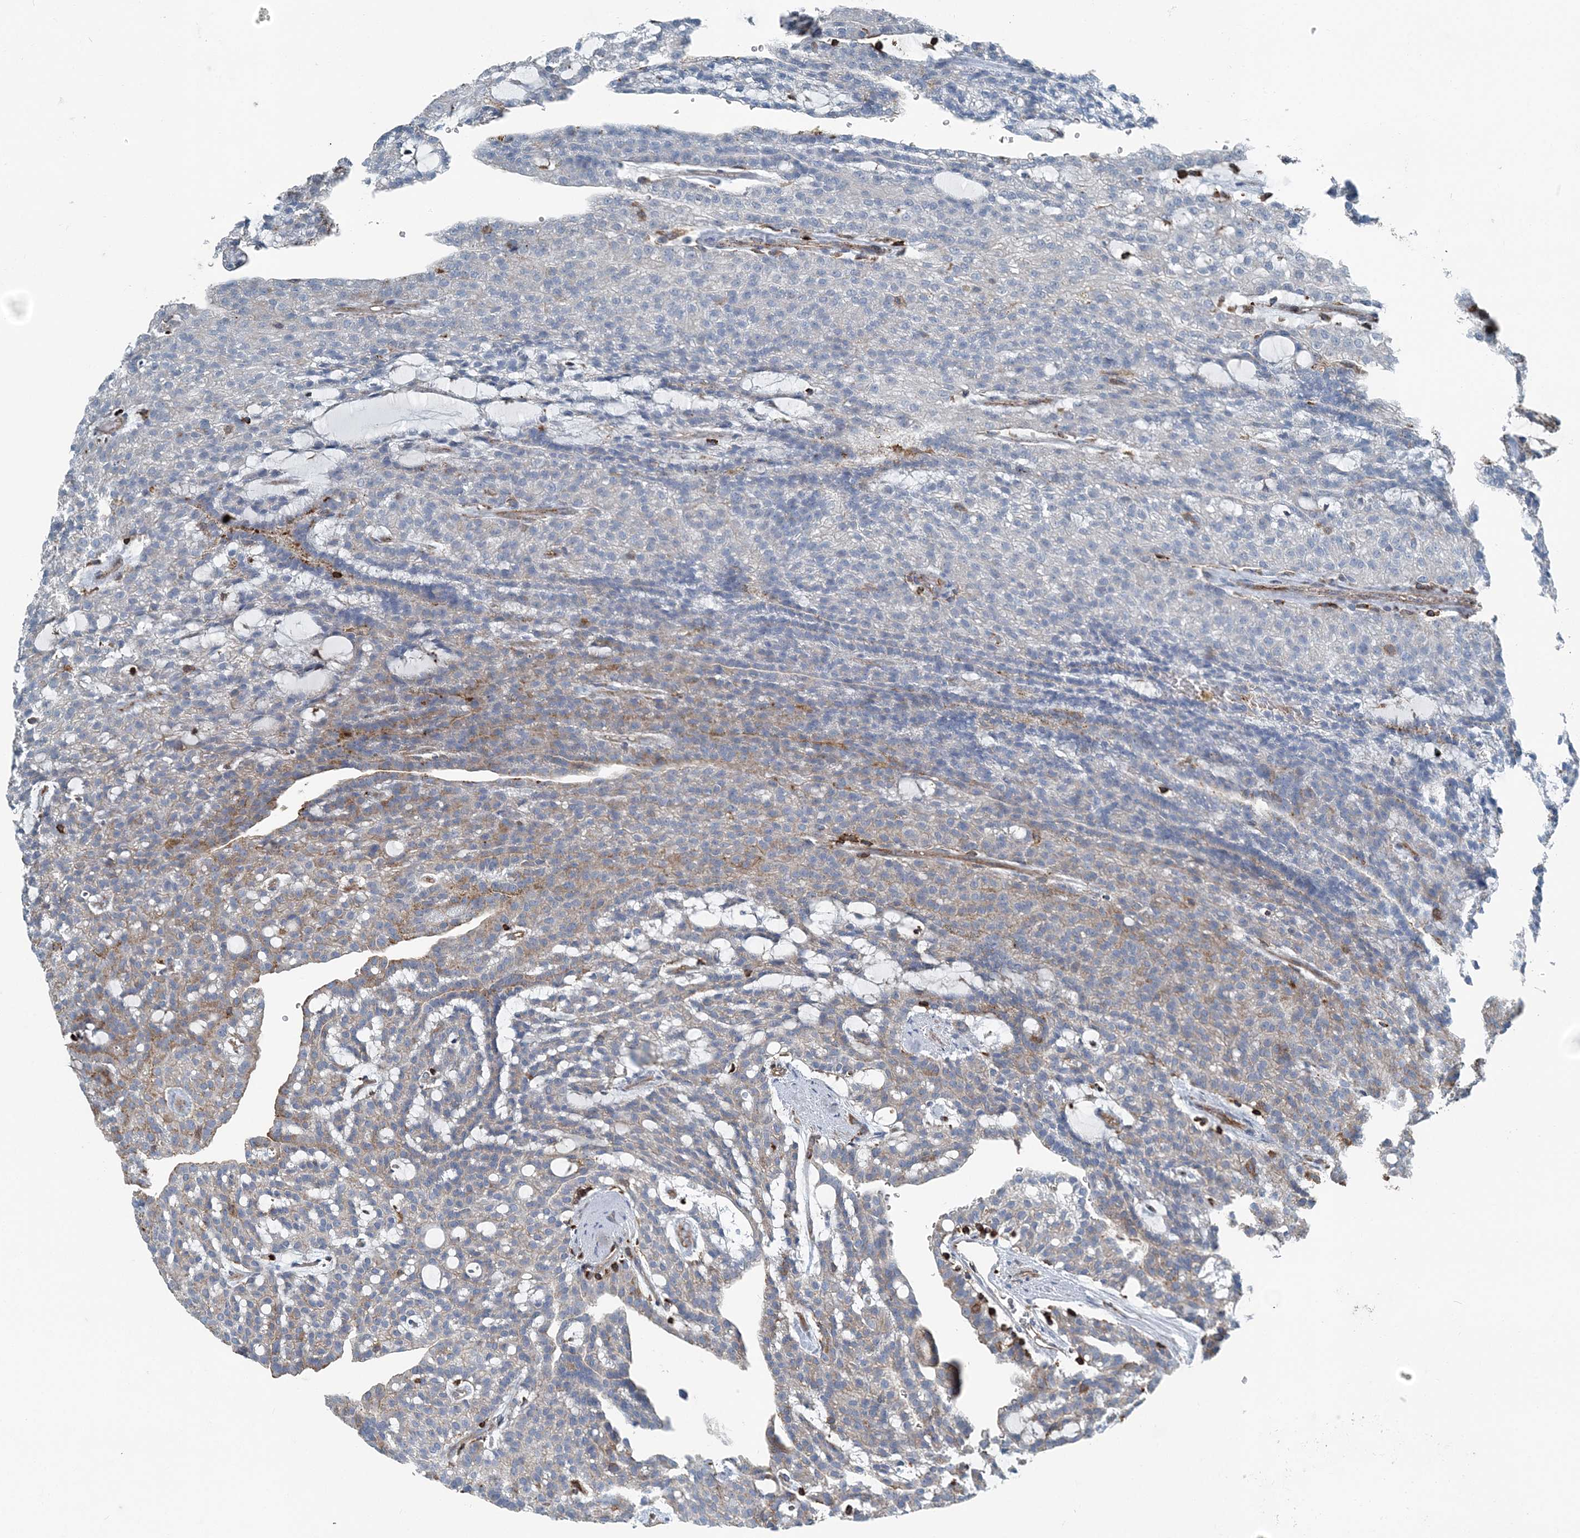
{"staining": {"intensity": "weak", "quantity": "25%-75%", "location": "cytoplasmic/membranous"}, "tissue": "renal cancer", "cell_type": "Tumor cells", "image_type": "cancer", "snomed": [{"axis": "morphology", "description": "Adenocarcinoma, NOS"}, {"axis": "topography", "description": "Kidney"}], "caption": "Protein staining shows weak cytoplasmic/membranous expression in about 25%-75% of tumor cells in renal adenocarcinoma.", "gene": "CFL1", "patient": {"sex": "male", "age": 63}}